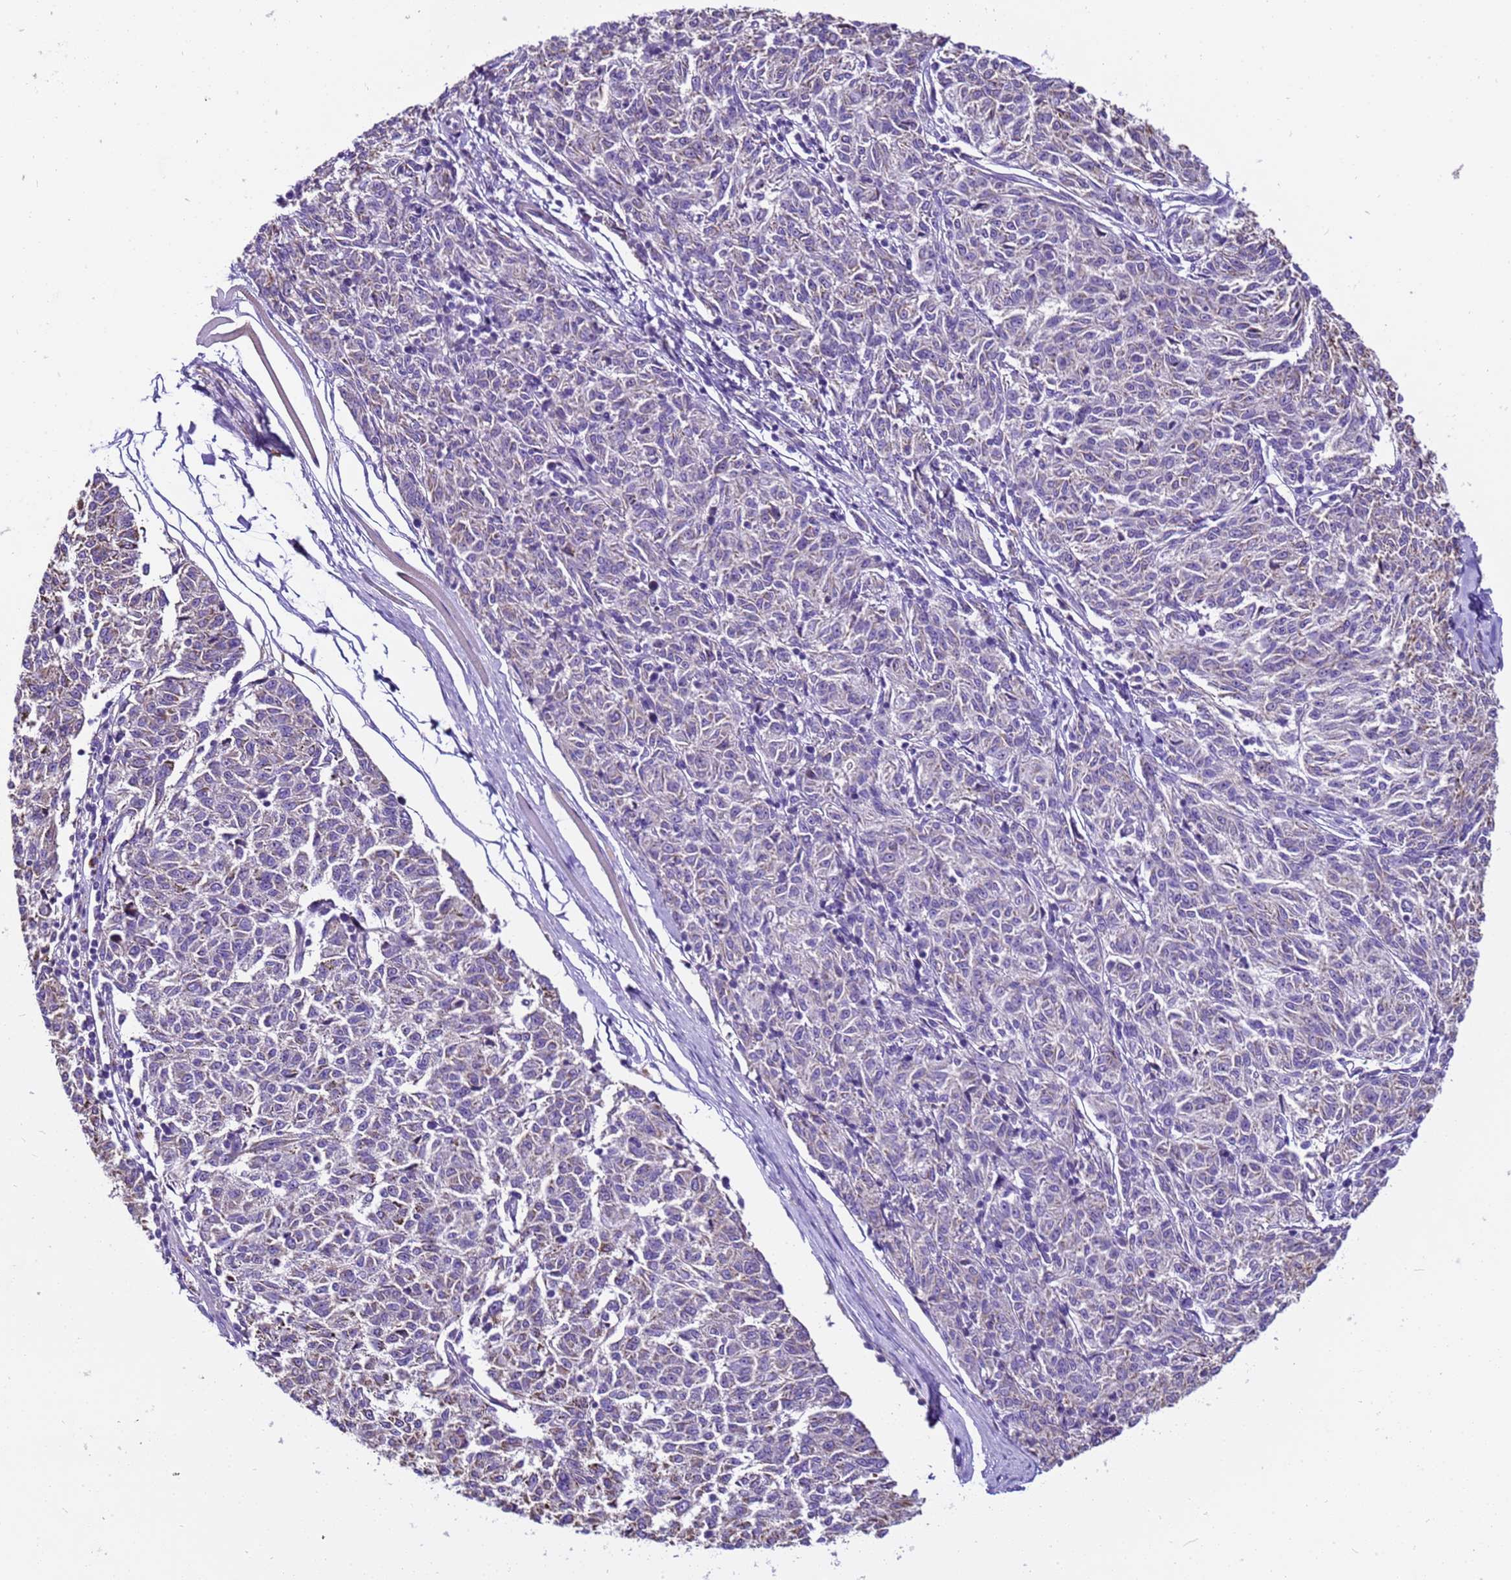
{"staining": {"intensity": "negative", "quantity": "none", "location": "none"}, "tissue": "melanoma", "cell_type": "Tumor cells", "image_type": "cancer", "snomed": [{"axis": "morphology", "description": "Malignant melanoma, NOS"}, {"axis": "topography", "description": "Skin"}], "caption": "DAB (3,3'-diaminobenzidine) immunohistochemical staining of malignant melanoma demonstrates no significant positivity in tumor cells.", "gene": "PIEZO2", "patient": {"sex": "female", "age": 72}}